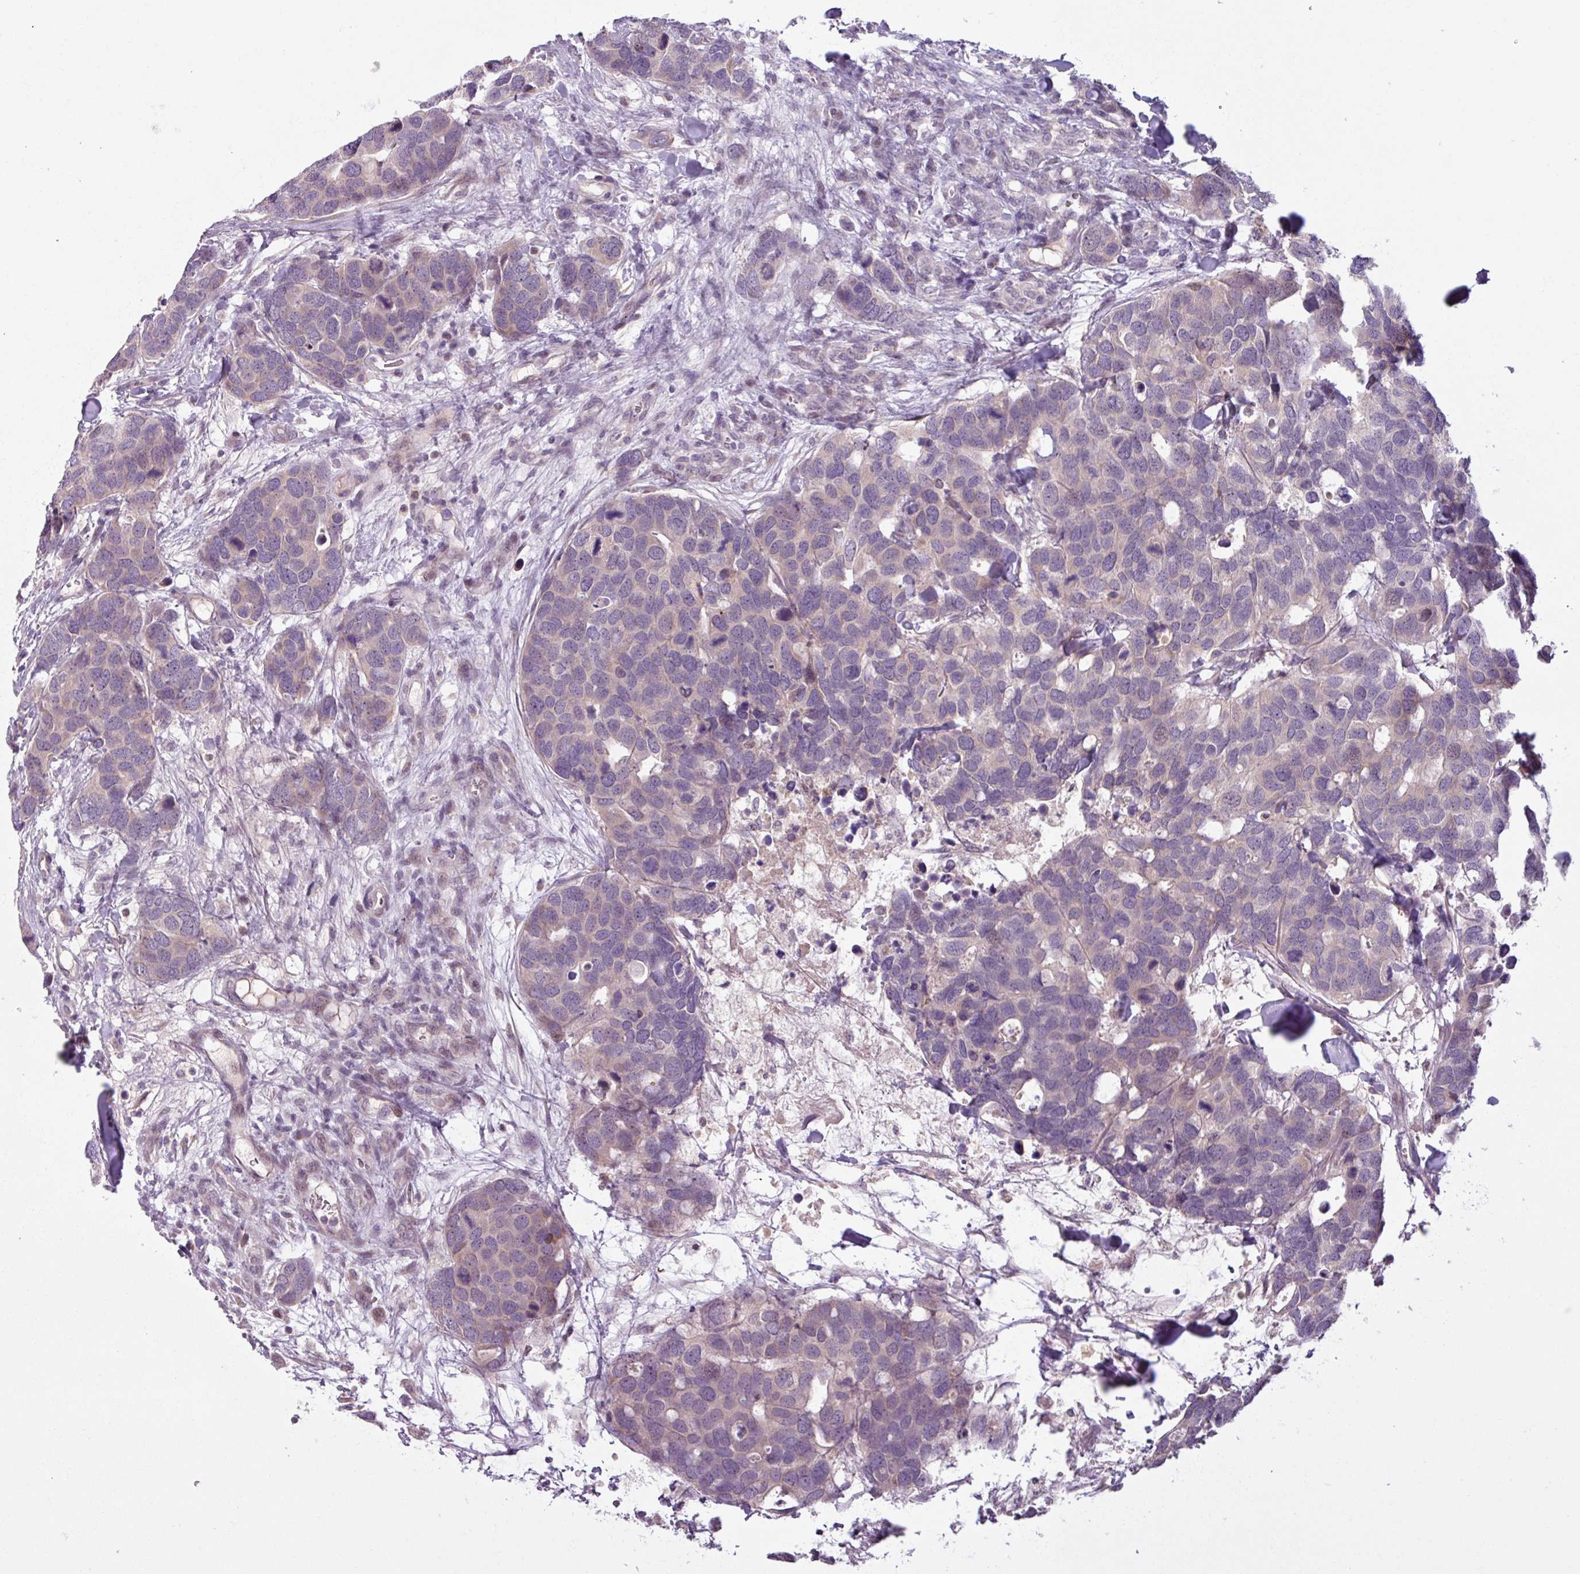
{"staining": {"intensity": "negative", "quantity": "none", "location": "none"}, "tissue": "breast cancer", "cell_type": "Tumor cells", "image_type": "cancer", "snomed": [{"axis": "morphology", "description": "Duct carcinoma"}, {"axis": "topography", "description": "Breast"}], "caption": "Tumor cells show no significant protein expression in infiltrating ductal carcinoma (breast).", "gene": "OGFOD3", "patient": {"sex": "female", "age": 83}}